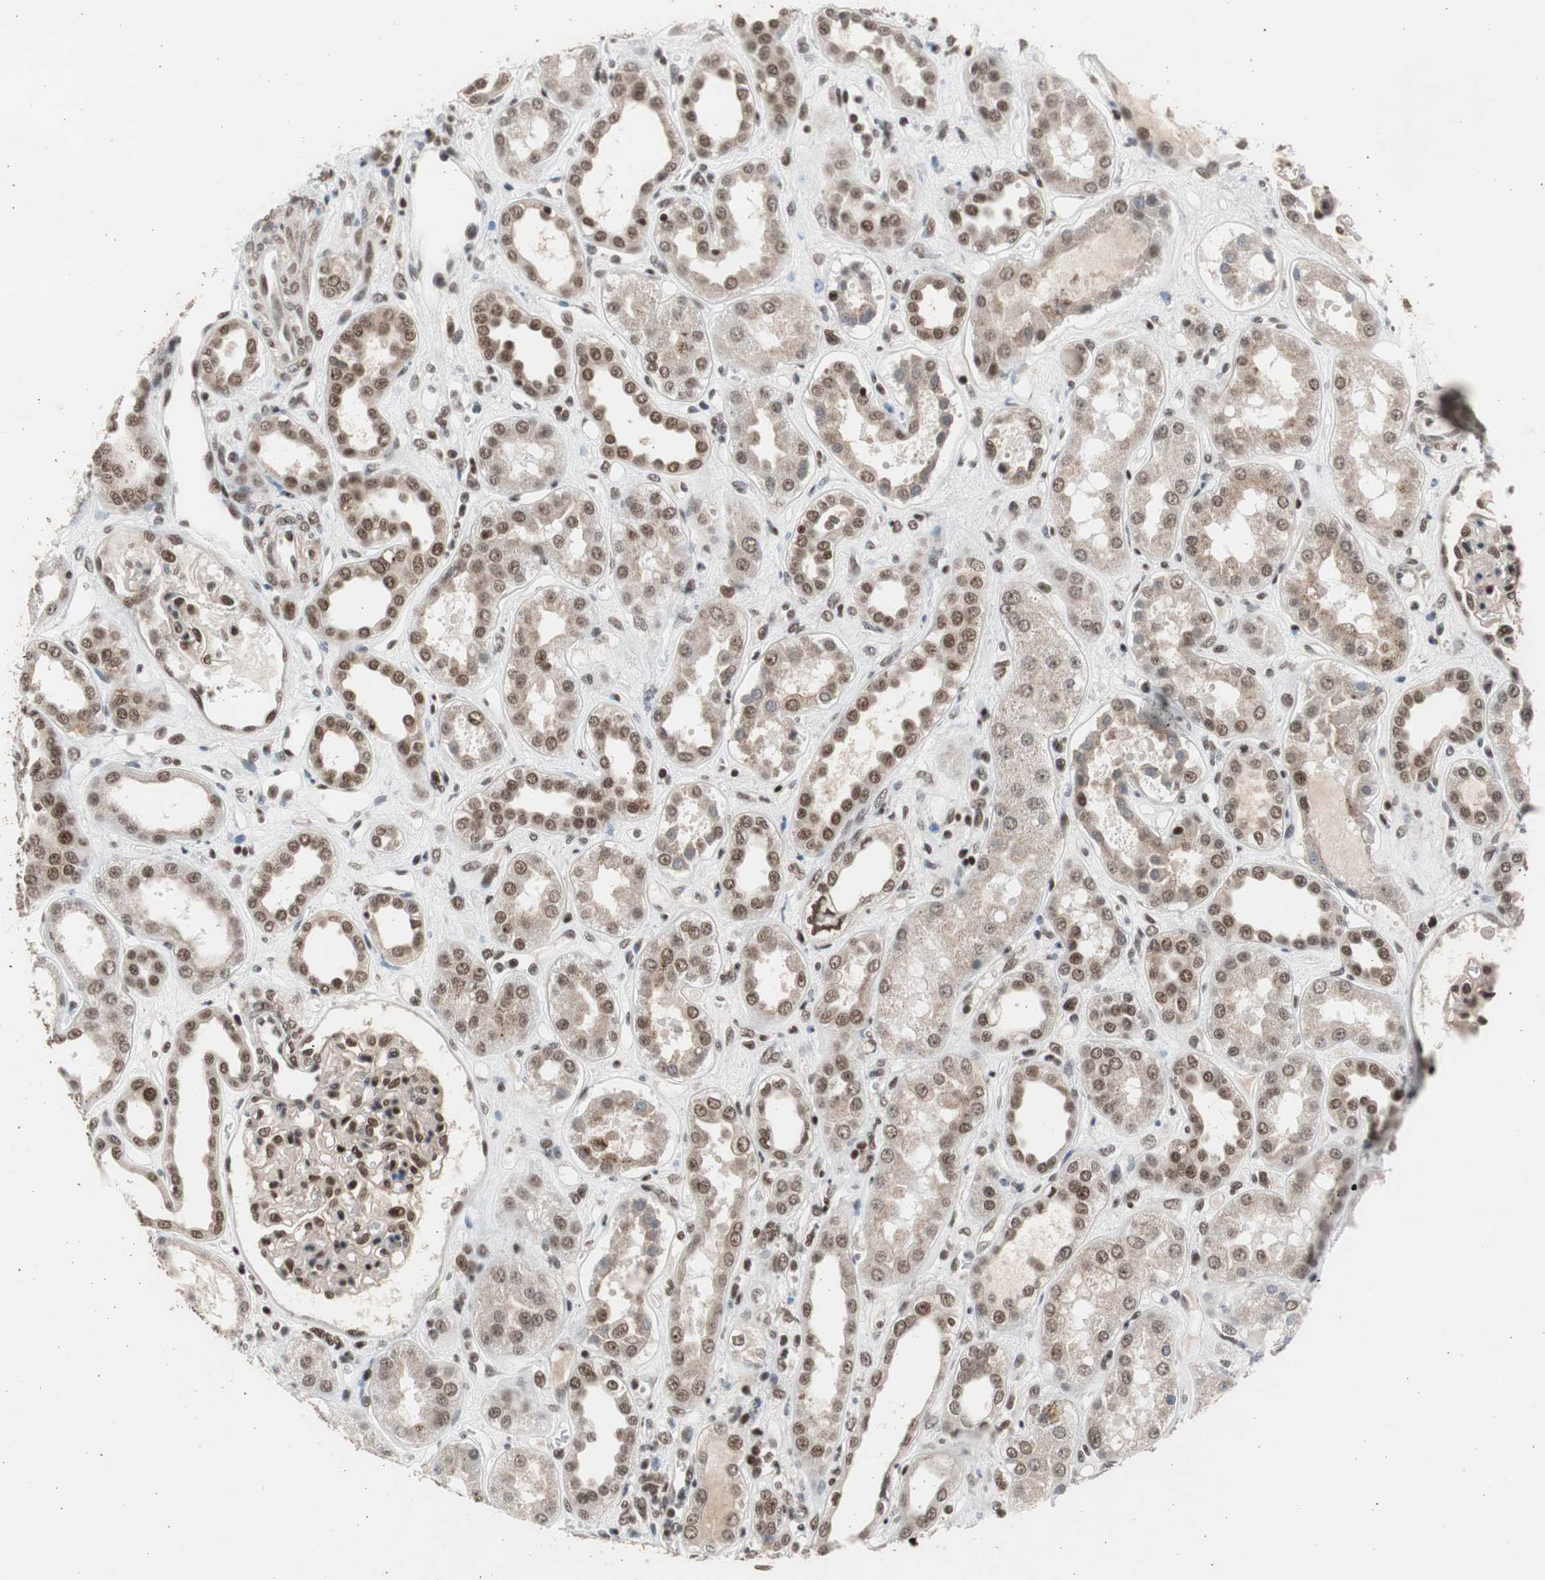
{"staining": {"intensity": "strong", "quantity": ">75%", "location": "nuclear"}, "tissue": "kidney", "cell_type": "Cells in glomeruli", "image_type": "normal", "snomed": [{"axis": "morphology", "description": "Normal tissue, NOS"}, {"axis": "topography", "description": "Kidney"}], "caption": "The photomicrograph shows staining of normal kidney, revealing strong nuclear protein positivity (brown color) within cells in glomeruli.", "gene": "RPA1", "patient": {"sex": "male", "age": 59}}